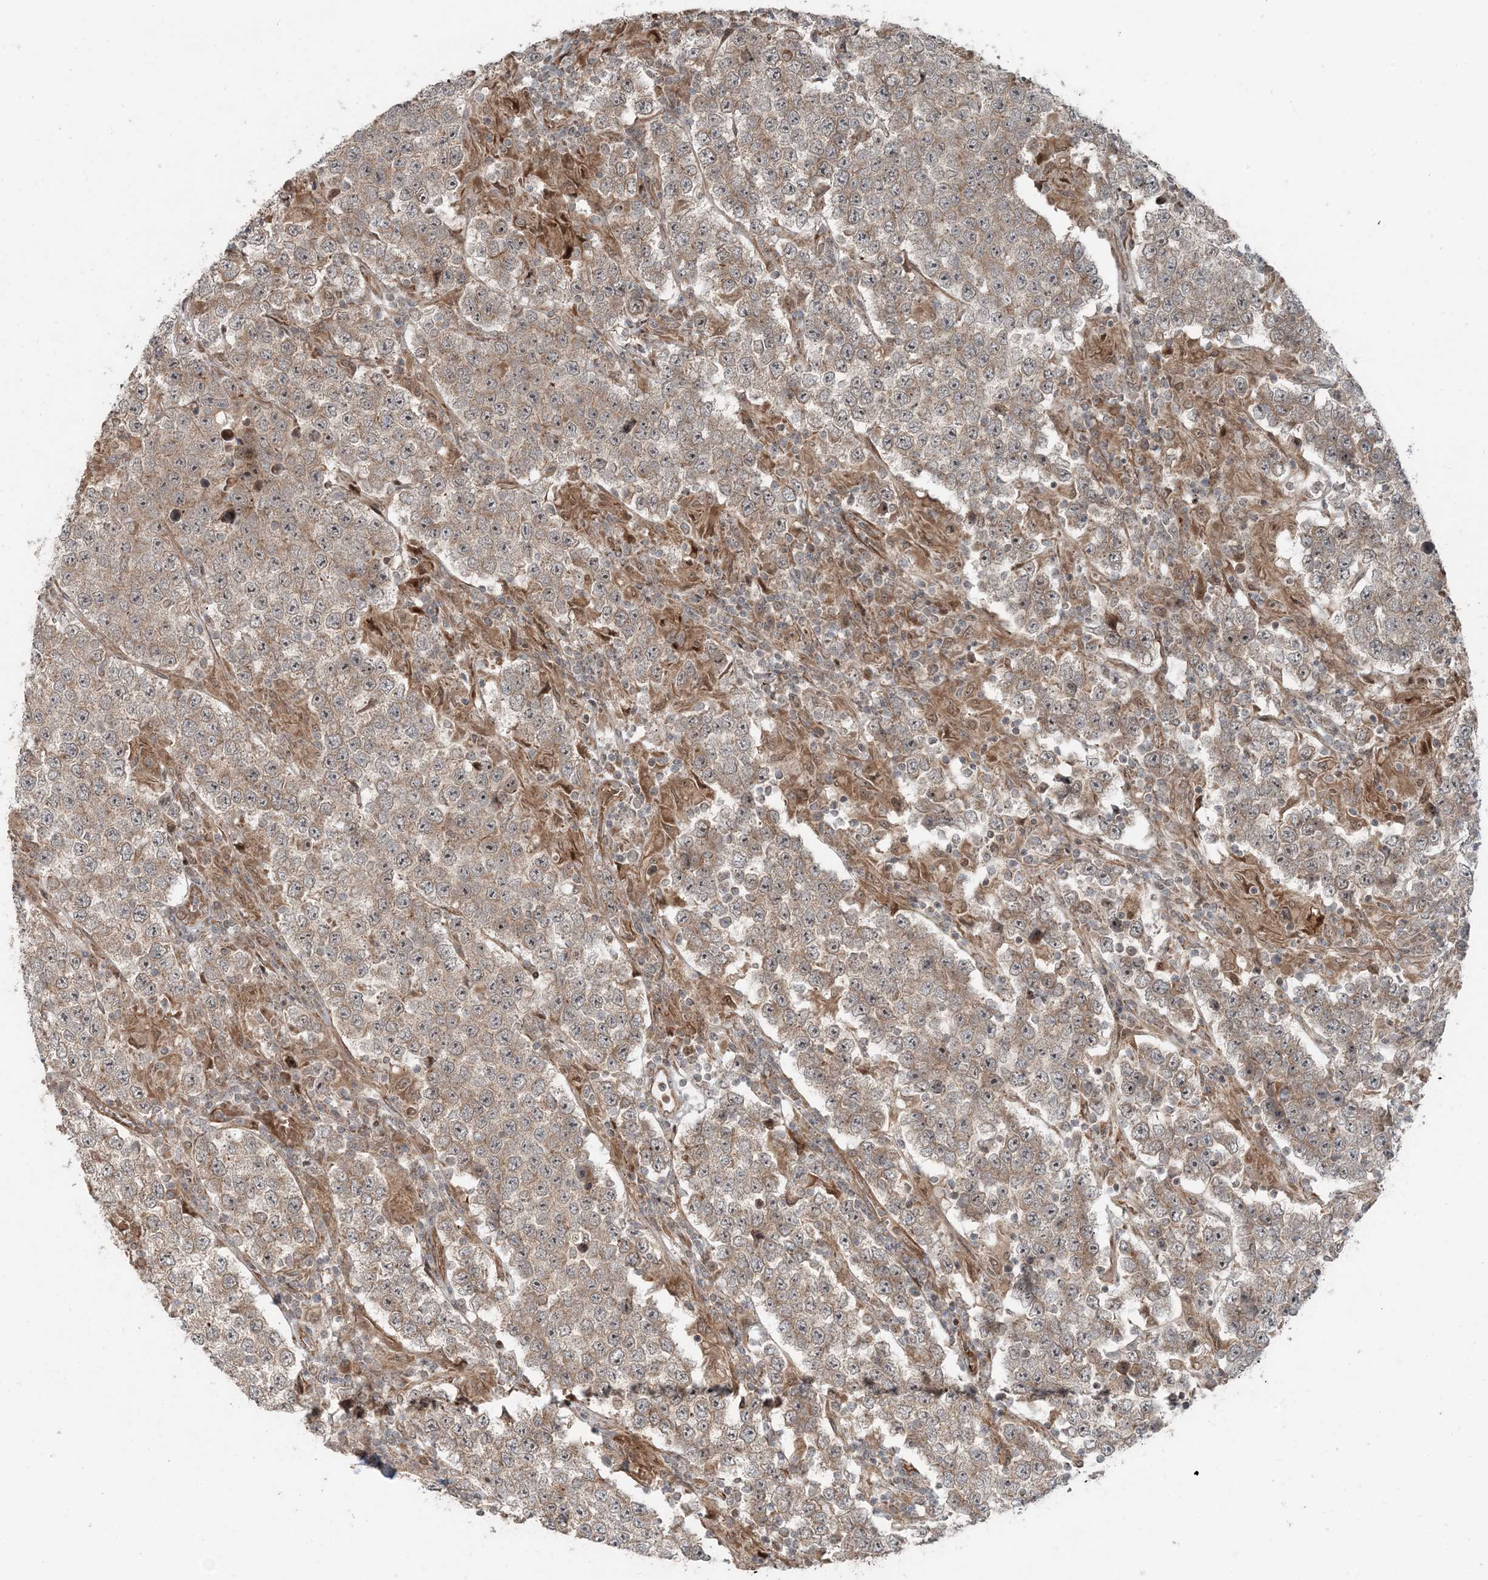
{"staining": {"intensity": "weak", "quantity": ">75%", "location": "cytoplasmic/membranous"}, "tissue": "testis cancer", "cell_type": "Tumor cells", "image_type": "cancer", "snomed": [{"axis": "morphology", "description": "Normal tissue, NOS"}, {"axis": "morphology", "description": "Urothelial carcinoma, High grade"}, {"axis": "morphology", "description": "Seminoma, NOS"}, {"axis": "morphology", "description": "Carcinoma, Embryonal, NOS"}, {"axis": "topography", "description": "Urinary bladder"}, {"axis": "topography", "description": "Testis"}], "caption": "Protein staining of testis cancer tissue displays weak cytoplasmic/membranous expression in approximately >75% of tumor cells.", "gene": "EDEM2", "patient": {"sex": "male", "age": 41}}